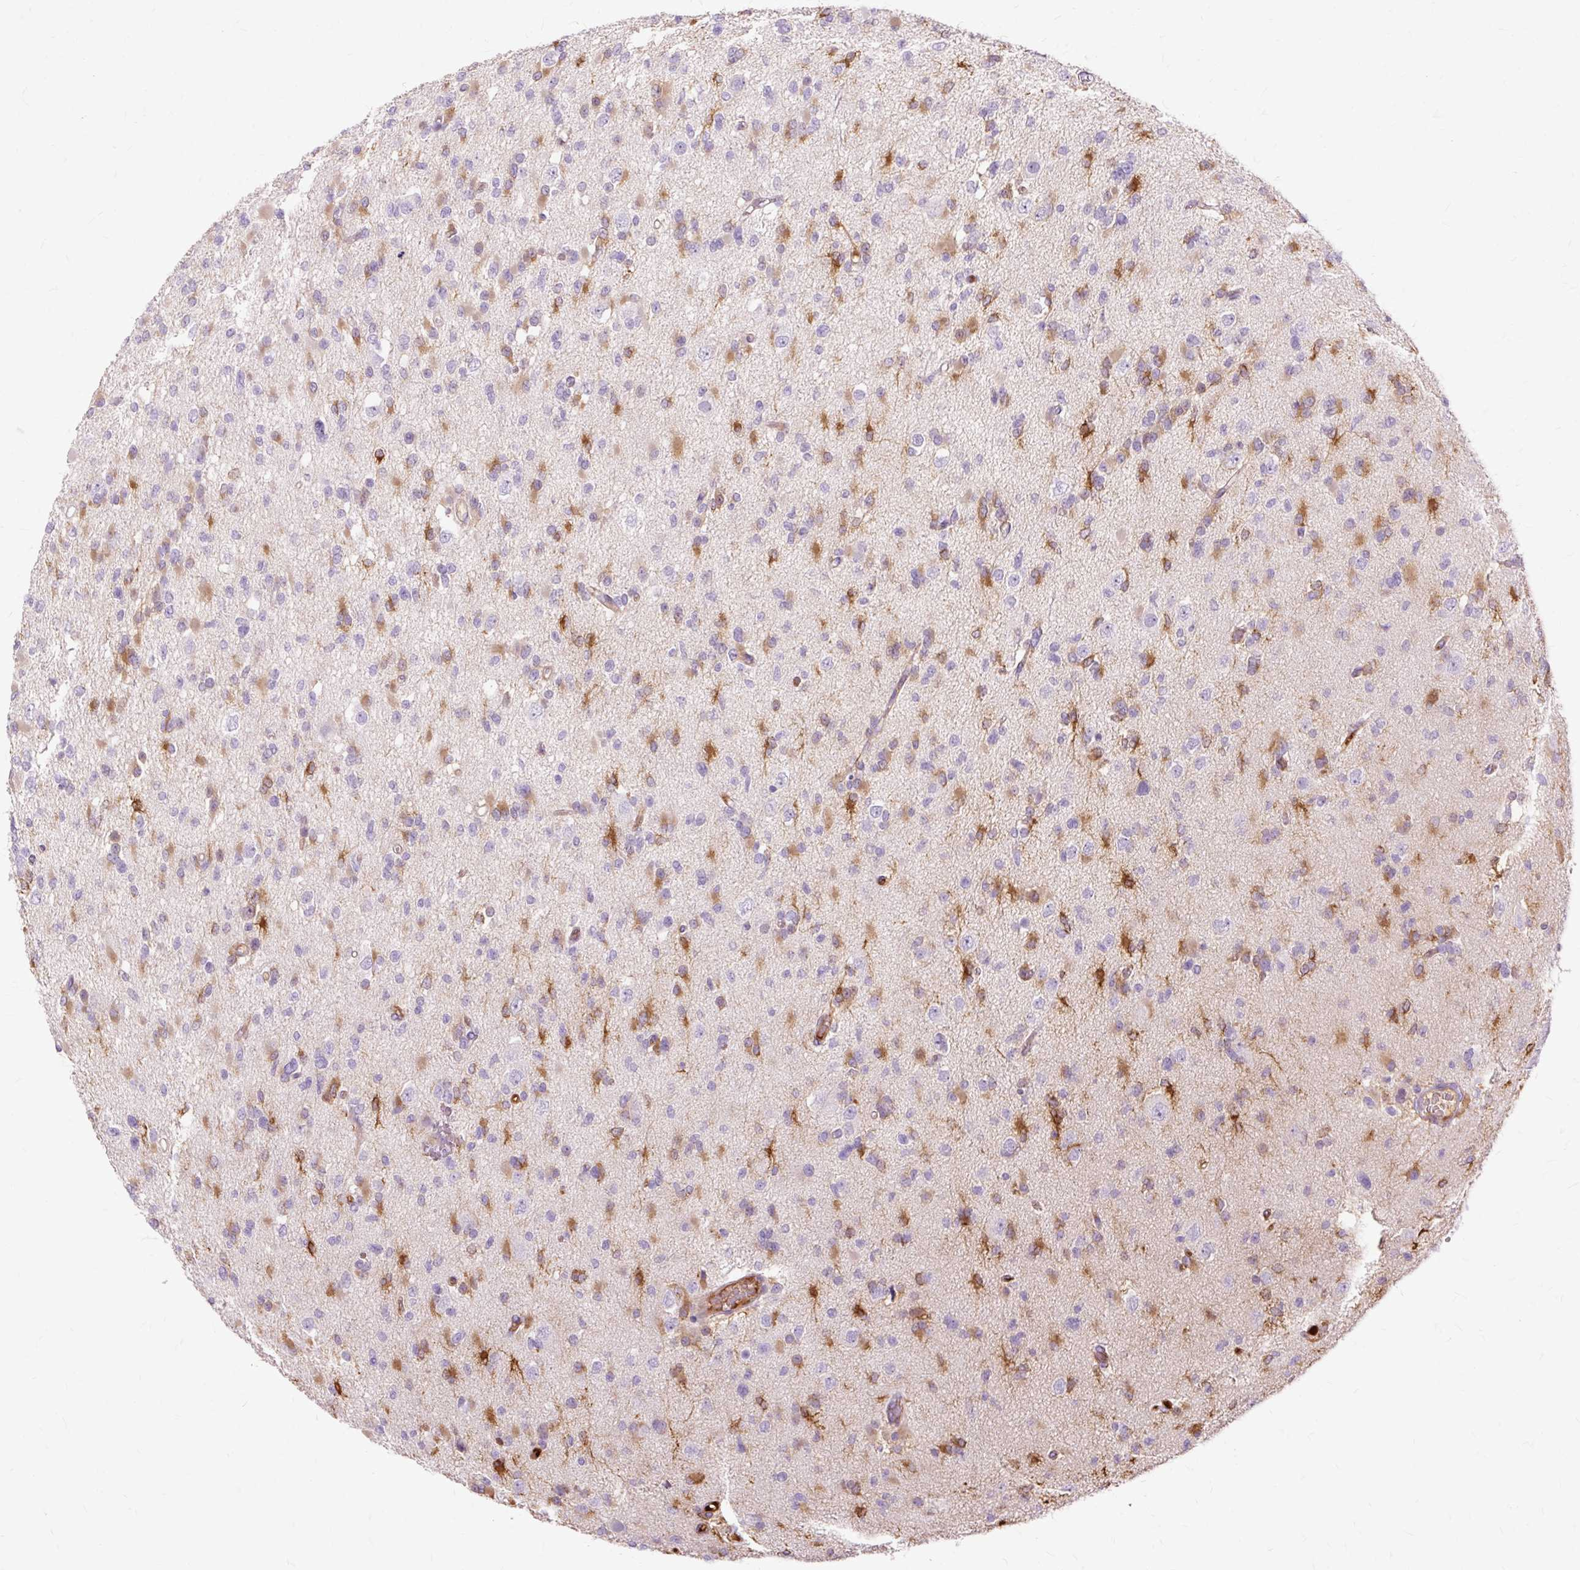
{"staining": {"intensity": "moderate", "quantity": "25%-75%", "location": "cytoplasmic/membranous"}, "tissue": "glioma", "cell_type": "Tumor cells", "image_type": "cancer", "snomed": [{"axis": "morphology", "description": "Glioma, malignant, Low grade"}, {"axis": "topography", "description": "Brain"}], "caption": "Immunohistochemistry of human glioma shows medium levels of moderate cytoplasmic/membranous positivity in about 25%-75% of tumor cells.", "gene": "DCTN4", "patient": {"sex": "female", "age": 22}}